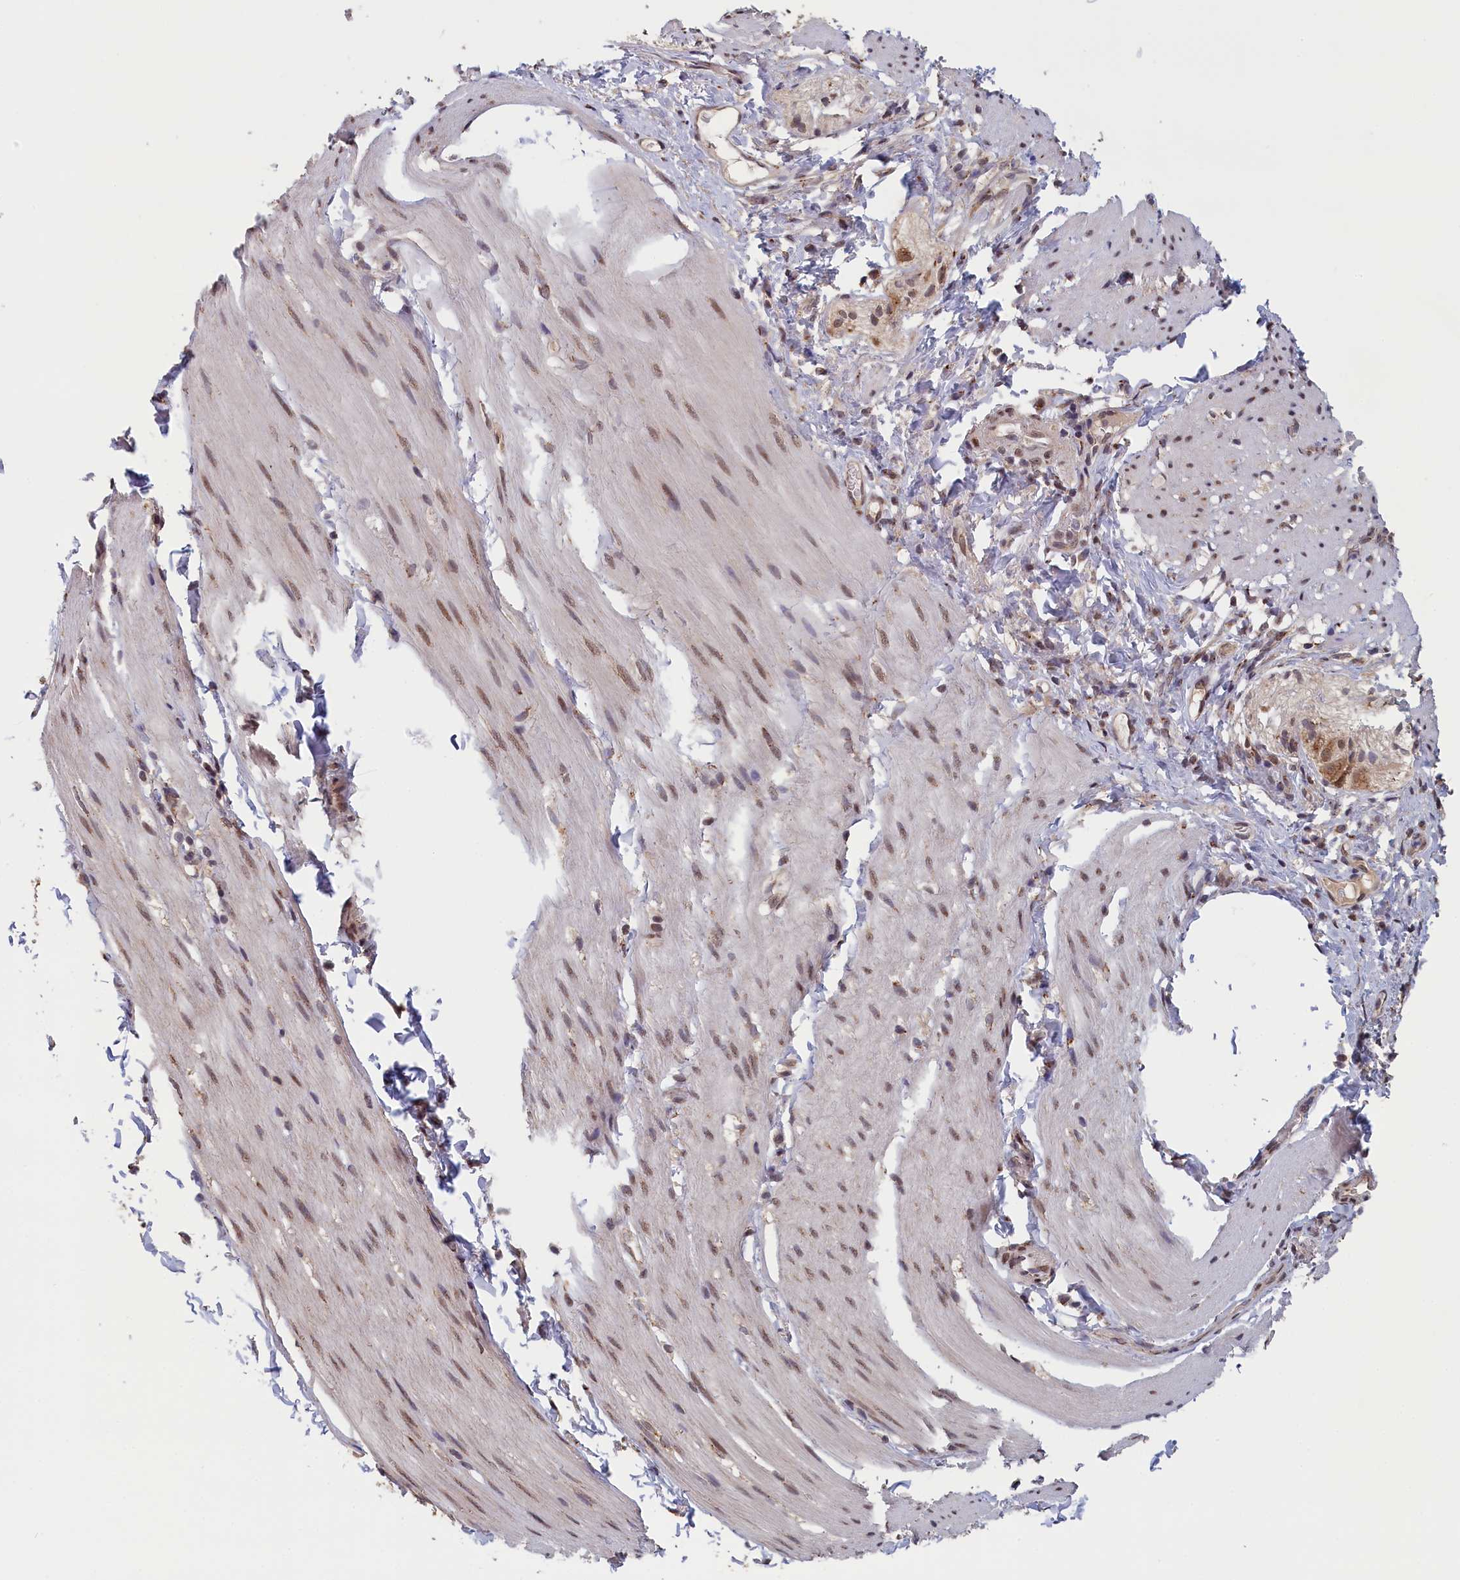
{"staining": {"intensity": "moderate", "quantity": "25%-75%", "location": "nuclear"}, "tissue": "smooth muscle", "cell_type": "Smooth muscle cells", "image_type": "normal", "snomed": [{"axis": "morphology", "description": "Normal tissue, NOS"}, {"axis": "topography", "description": "Smooth muscle"}, {"axis": "topography", "description": "Small intestine"}], "caption": "Human smooth muscle stained for a protein (brown) exhibits moderate nuclear positive staining in approximately 25%-75% of smooth muscle cells.", "gene": "PIGQ", "patient": {"sex": "female", "age": 84}}